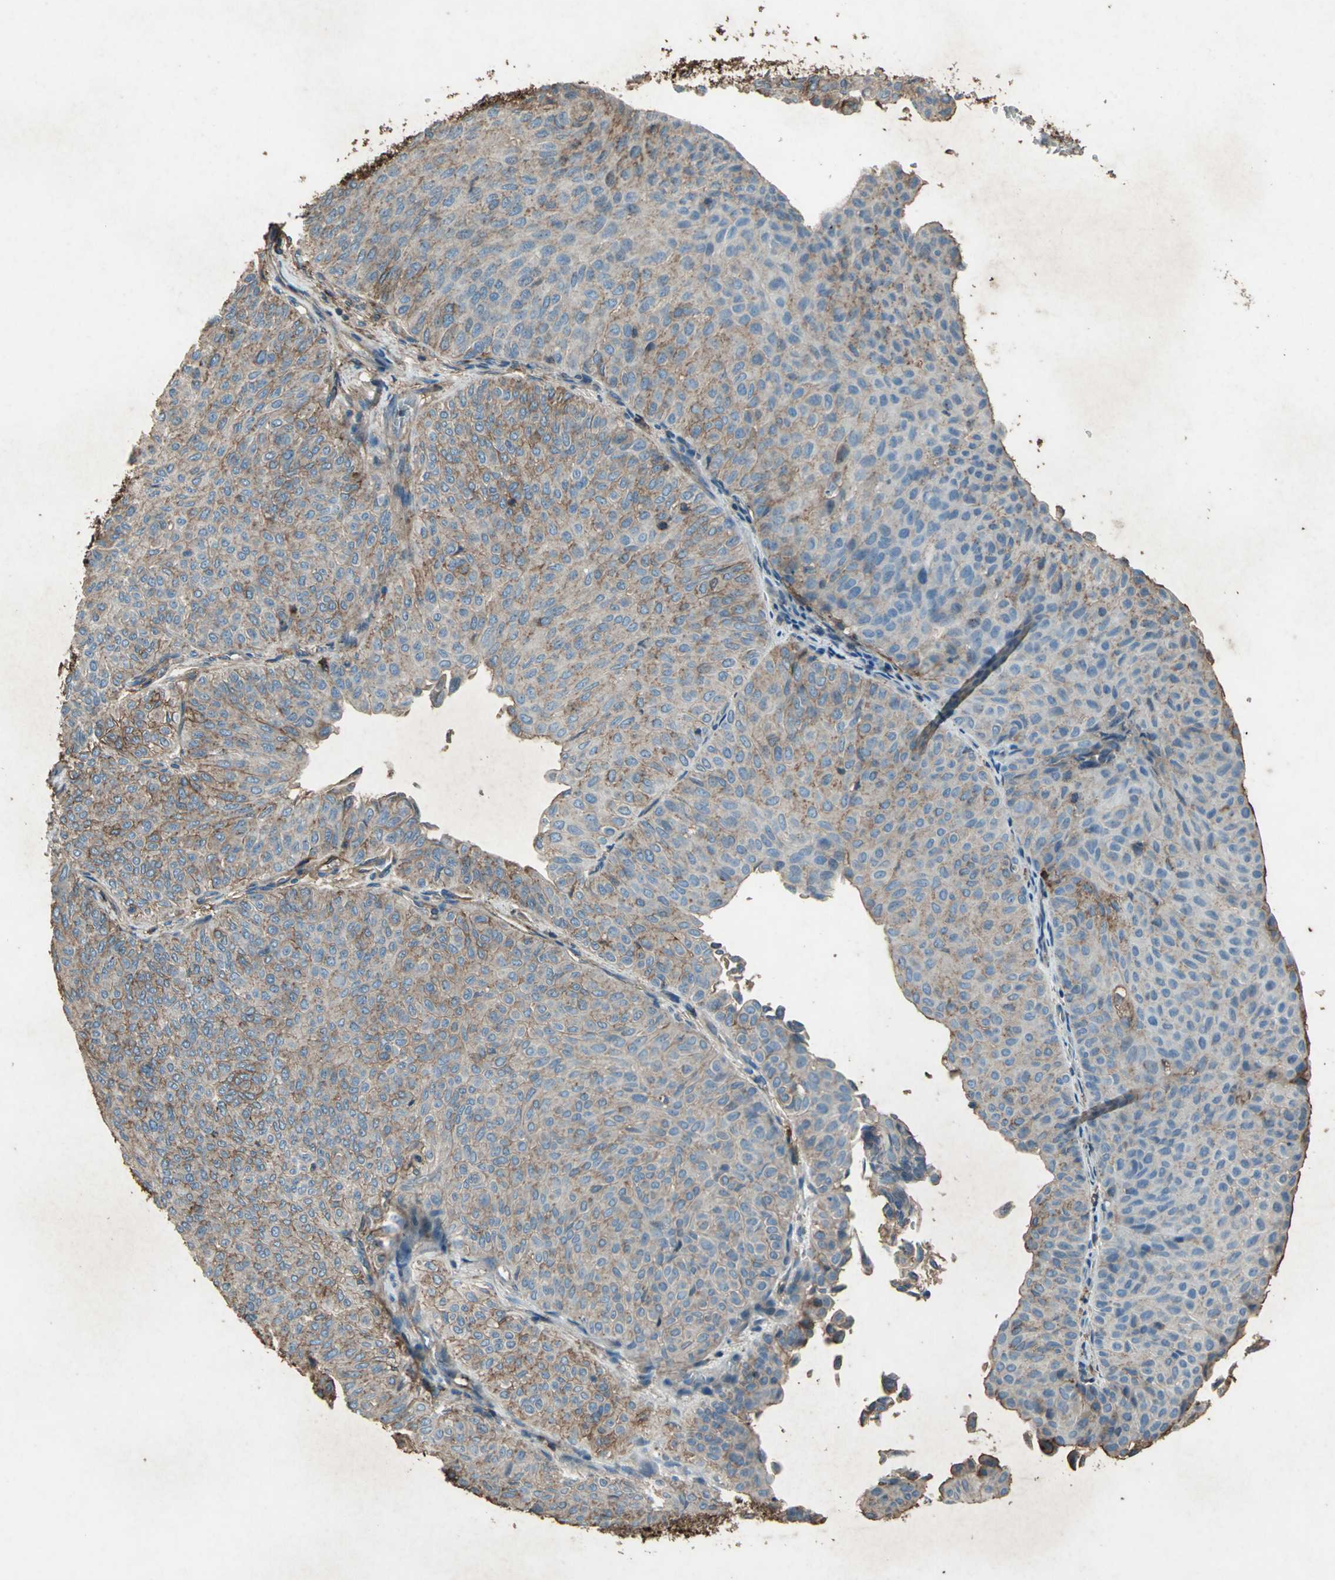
{"staining": {"intensity": "weak", "quantity": "25%-75%", "location": "cytoplasmic/membranous"}, "tissue": "urothelial cancer", "cell_type": "Tumor cells", "image_type": "cancer", "snomed": [{"axis": "morphology", "description": "Urothelial carcinoma, Low grade"}, {"axis": "topography", "description": "Urinary bladder"}], "caption": "Protein staining demonstrates weak cytoplasmic/membranous expression in approximately 25%-75% of tumor cells in urothelial cancer. (Brightfield microscopy of DAB IHC at high magnification).", "gene": "CCR6", "patient": {"sex": "male", "age": 78}}